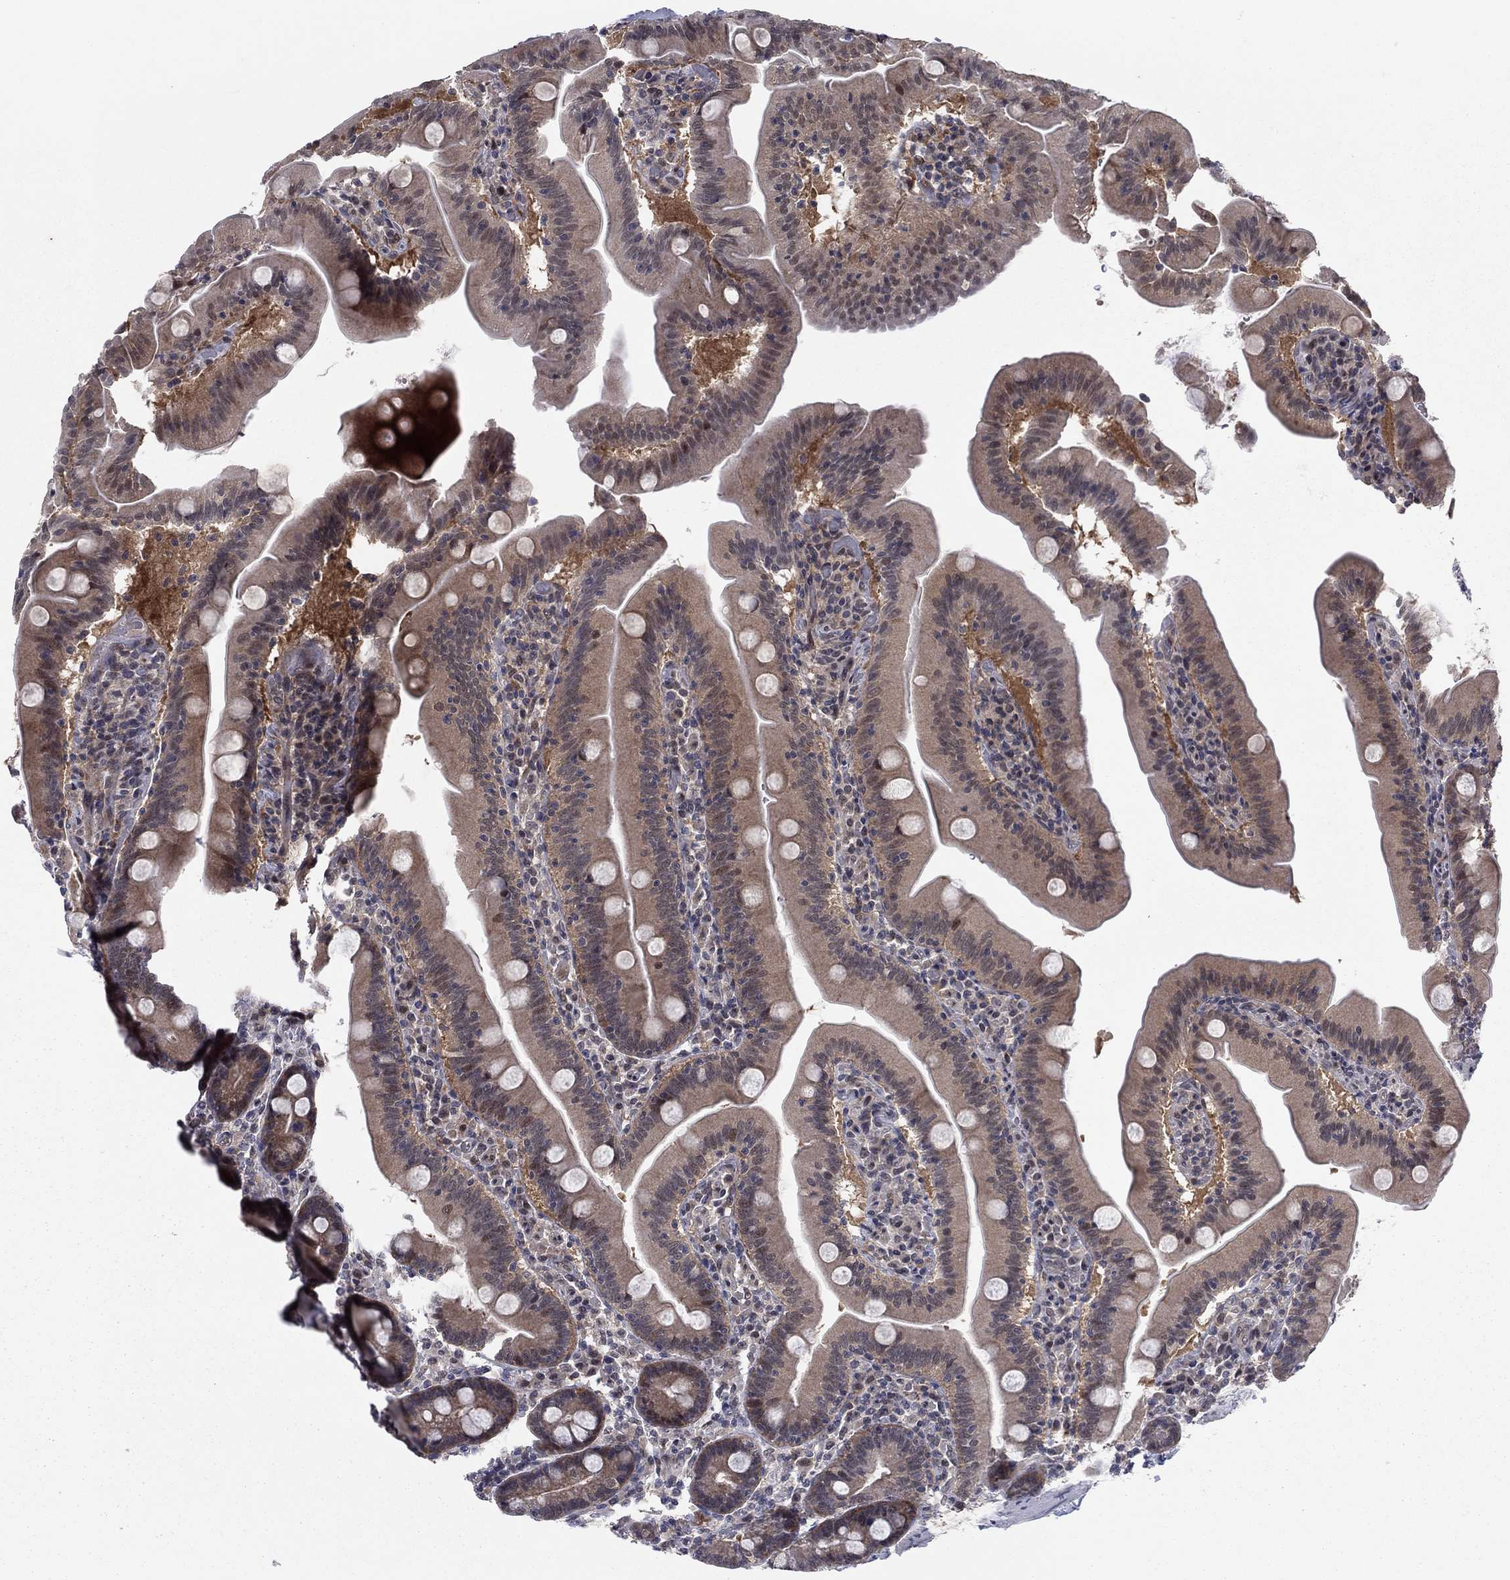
{"staining": {"intensity": "strong", "quantity": "25%-75%", "location": "cytoplasmic/membranous"}, "tissue": "small intestine", "cell_type": "Glandular cells", "image_type": "normal", "snomed": [{"axis": "morphology", "description": "Normal tissue, NOS"}, {"axis": "topography", "description": "Small intestine"}], "caption": "Approximately 25%-75% of glandular cells in benign human small intestine reveal strong cytoplasmic/membranous protein positivity as visualized by brown immunohistochemical staining.", "gene": "PSMC1", "patient": {"sex": "male", "age": 37}}